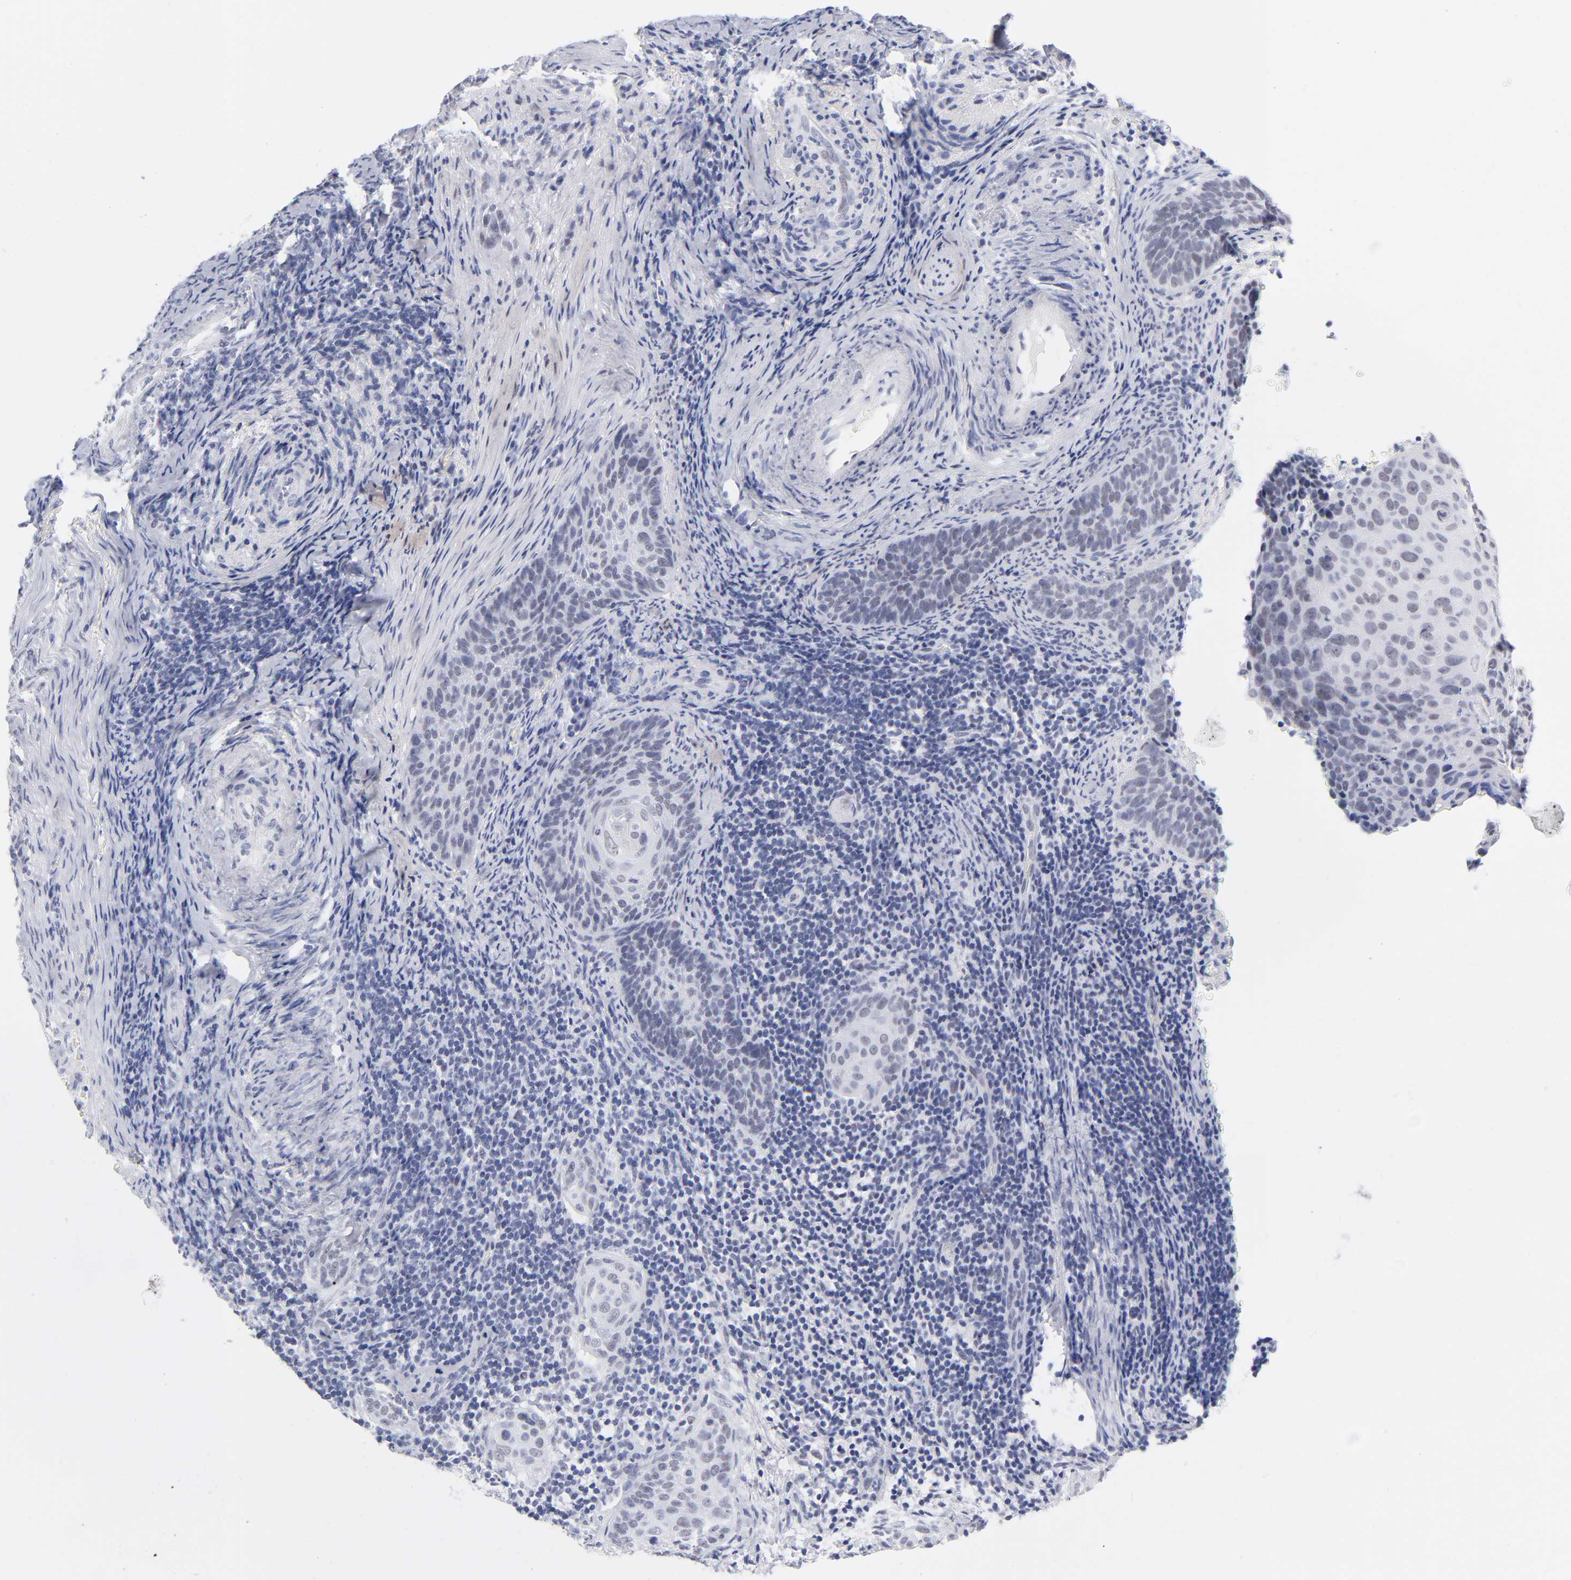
{"staining": {"intensity": "weak", "quantity": "<25%", "location": "nuclear"}, "tissue": "cervical cancer", "cell_type": "Tumor cells", "image_type": "cancer", "snomed": [{"axis": "morphology", "description": "Squamous cell carcinoma, NOS"}, {"axis": "topography", "description": "Cervix"}], "caption": "Tumor cells show no significant expression in squamous cell carcinoma (cervical).", "gene": "SNRPB", "patient": {"sex": "female", "age": 33}}